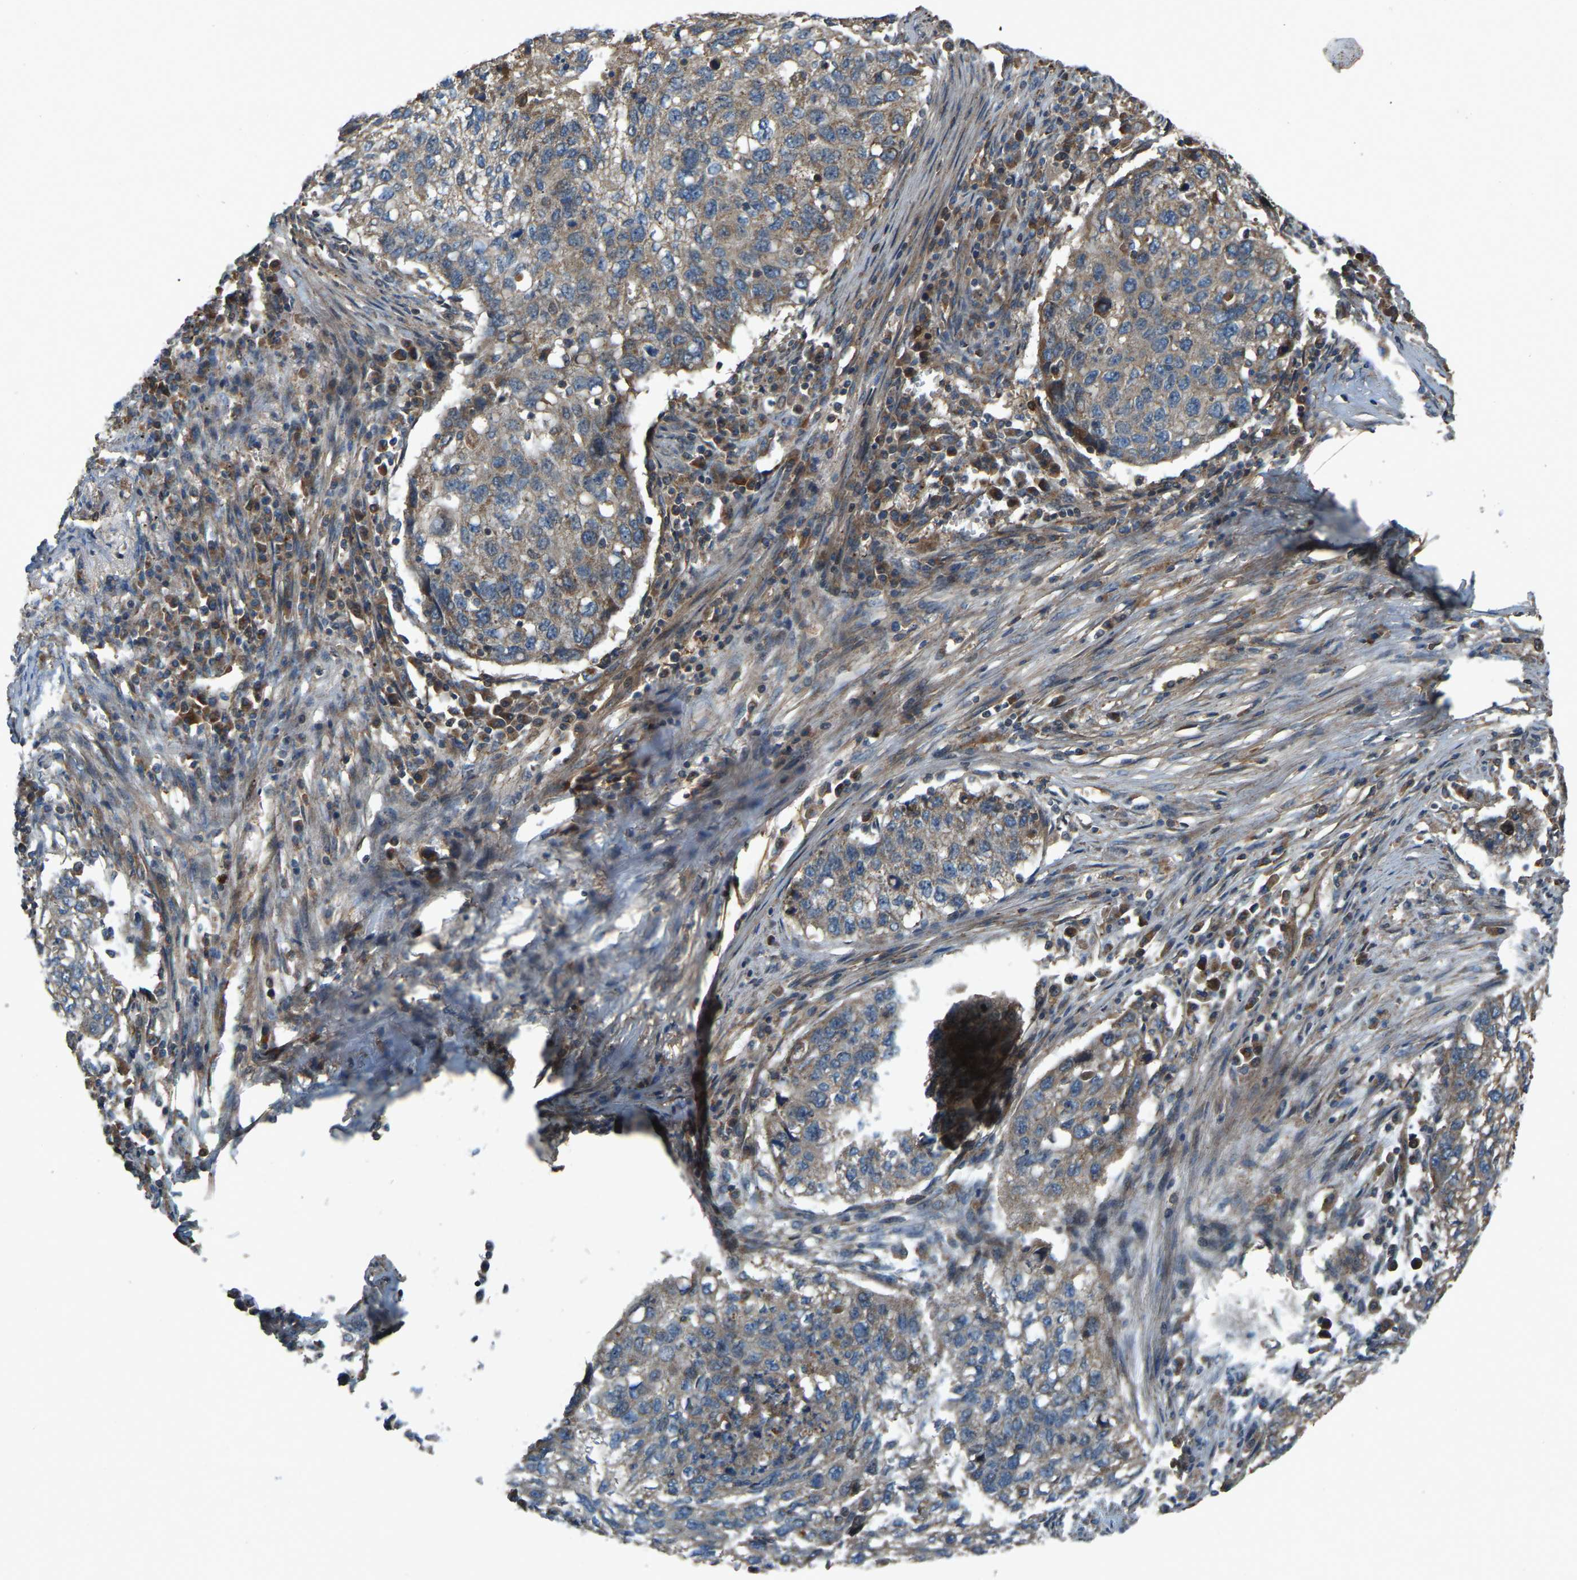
{"staining": {"intensity": "weak", "quantity": "<25%", "location": "cytoplasmic/membranous"}, "tissue": "lung cancer", "cell_type": "Tumor cells", "image_type": "cancer", "snomed": [{"axis": "morphology", "description": "Squamous cell carcinoma, NOS"}, {"axis": "topography", "description": "Lung"}], "caption": "High magnification brightfield microscopy of lung cancer stained with DAB (3,3'-diaminobenzidine) (brown) and counterstained with hematoxylin (blue): tumor cells show no significant expression.", "gene": "SAMD9L", "patient": {"sex": "female", "age": 63}}